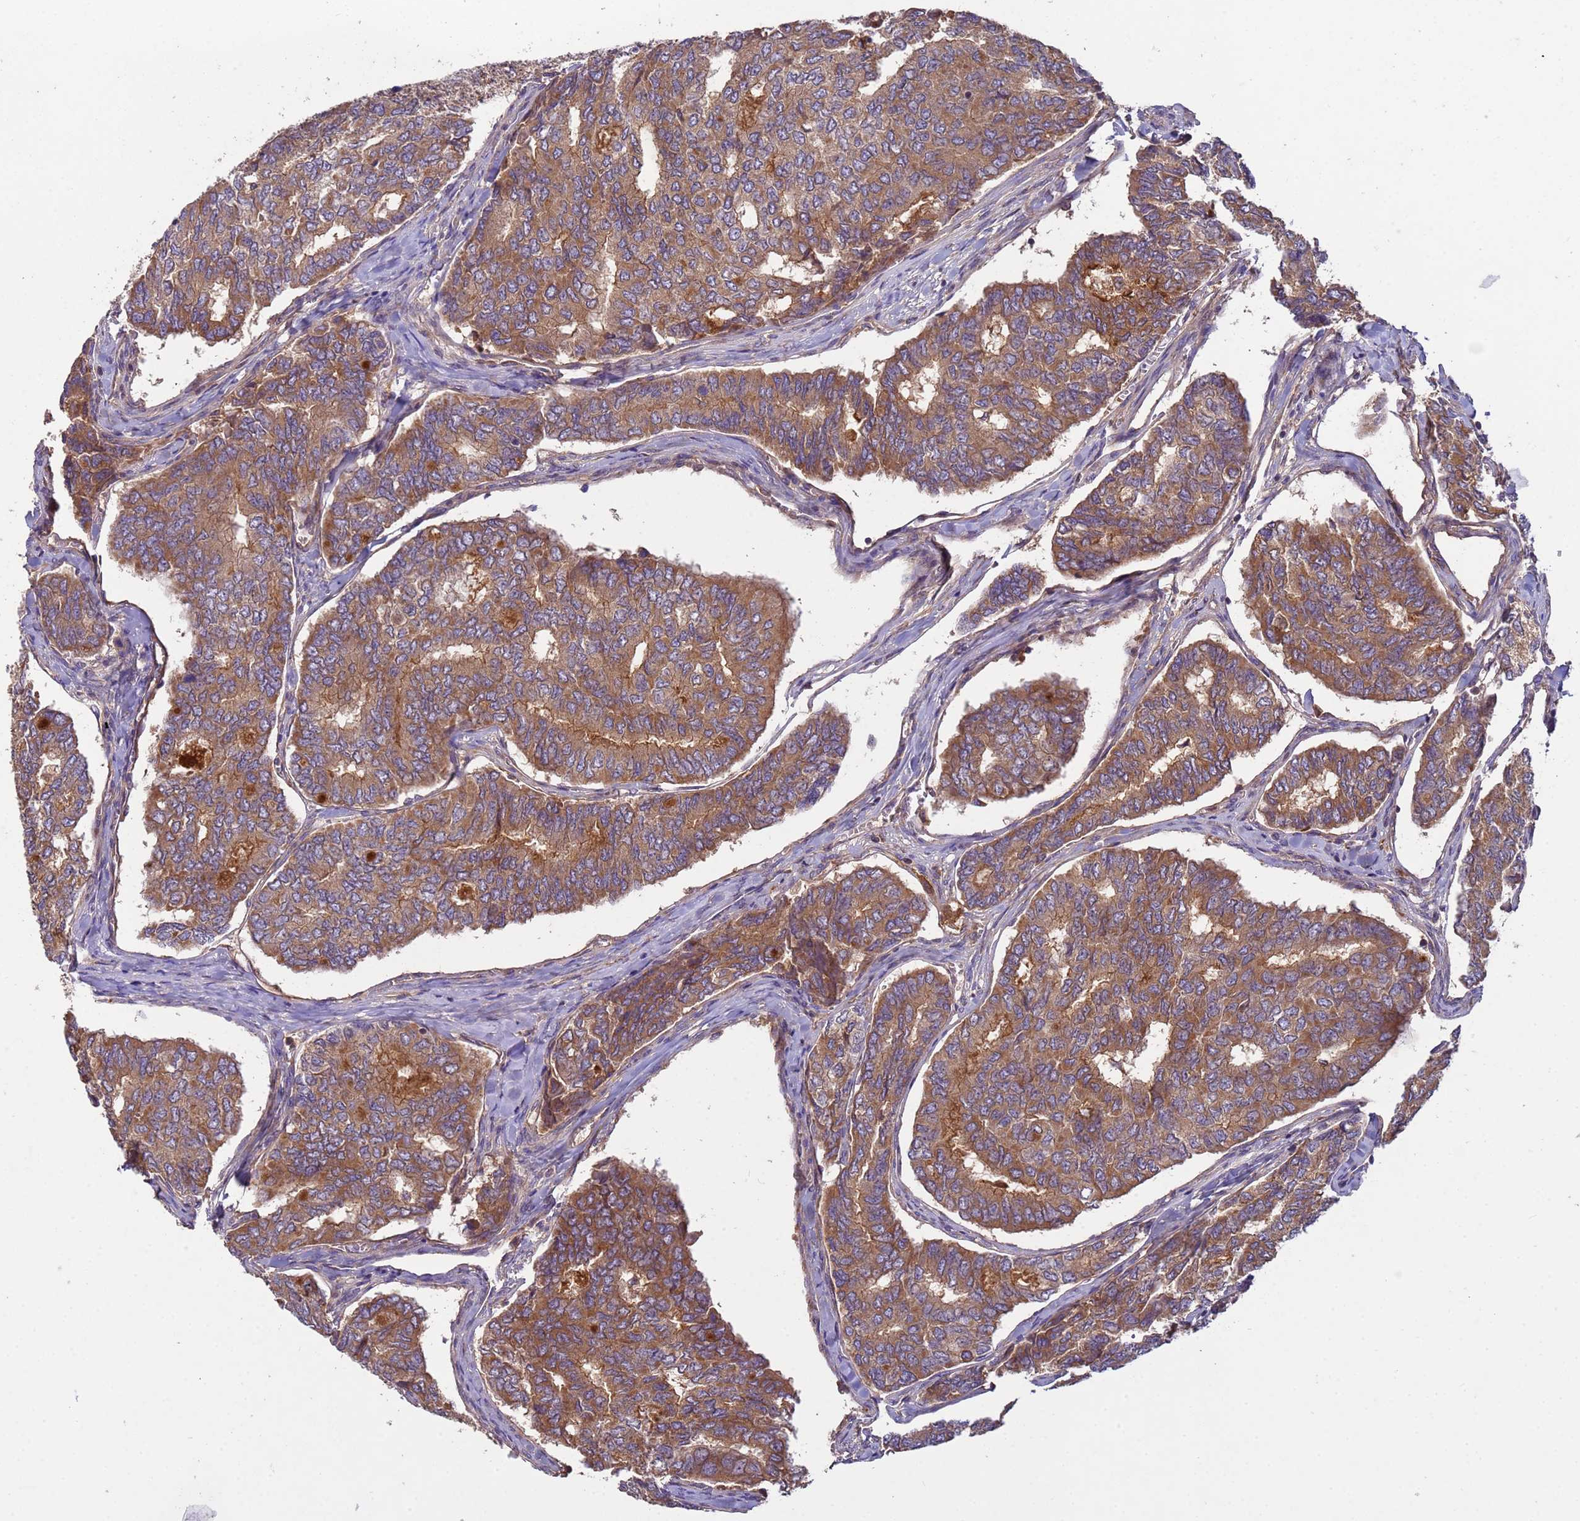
{"staining": {"intensity": "moderate", "quantity": ">75%", "location": "cytoplasmic/membranous"}, "tissue": "thyroid cancer", "cell_type": "Tumor cells", "image_type": "cancer", "snomed": [{"axis": "morphology", "description": "Papillary adenocarcinoma, NOS"}, {"axis": "topography", "description": "Thyroid gland"}], "caption": "Human thyroid cancer (papillary adenocarcinoma) stained for a protein (brown) demonstrates moderate cytoplasmic/membranous positive expression in approximately >75% of tumor cells.", "gene": "RAB10", "patient": {"sex": "female", "age": 35}}